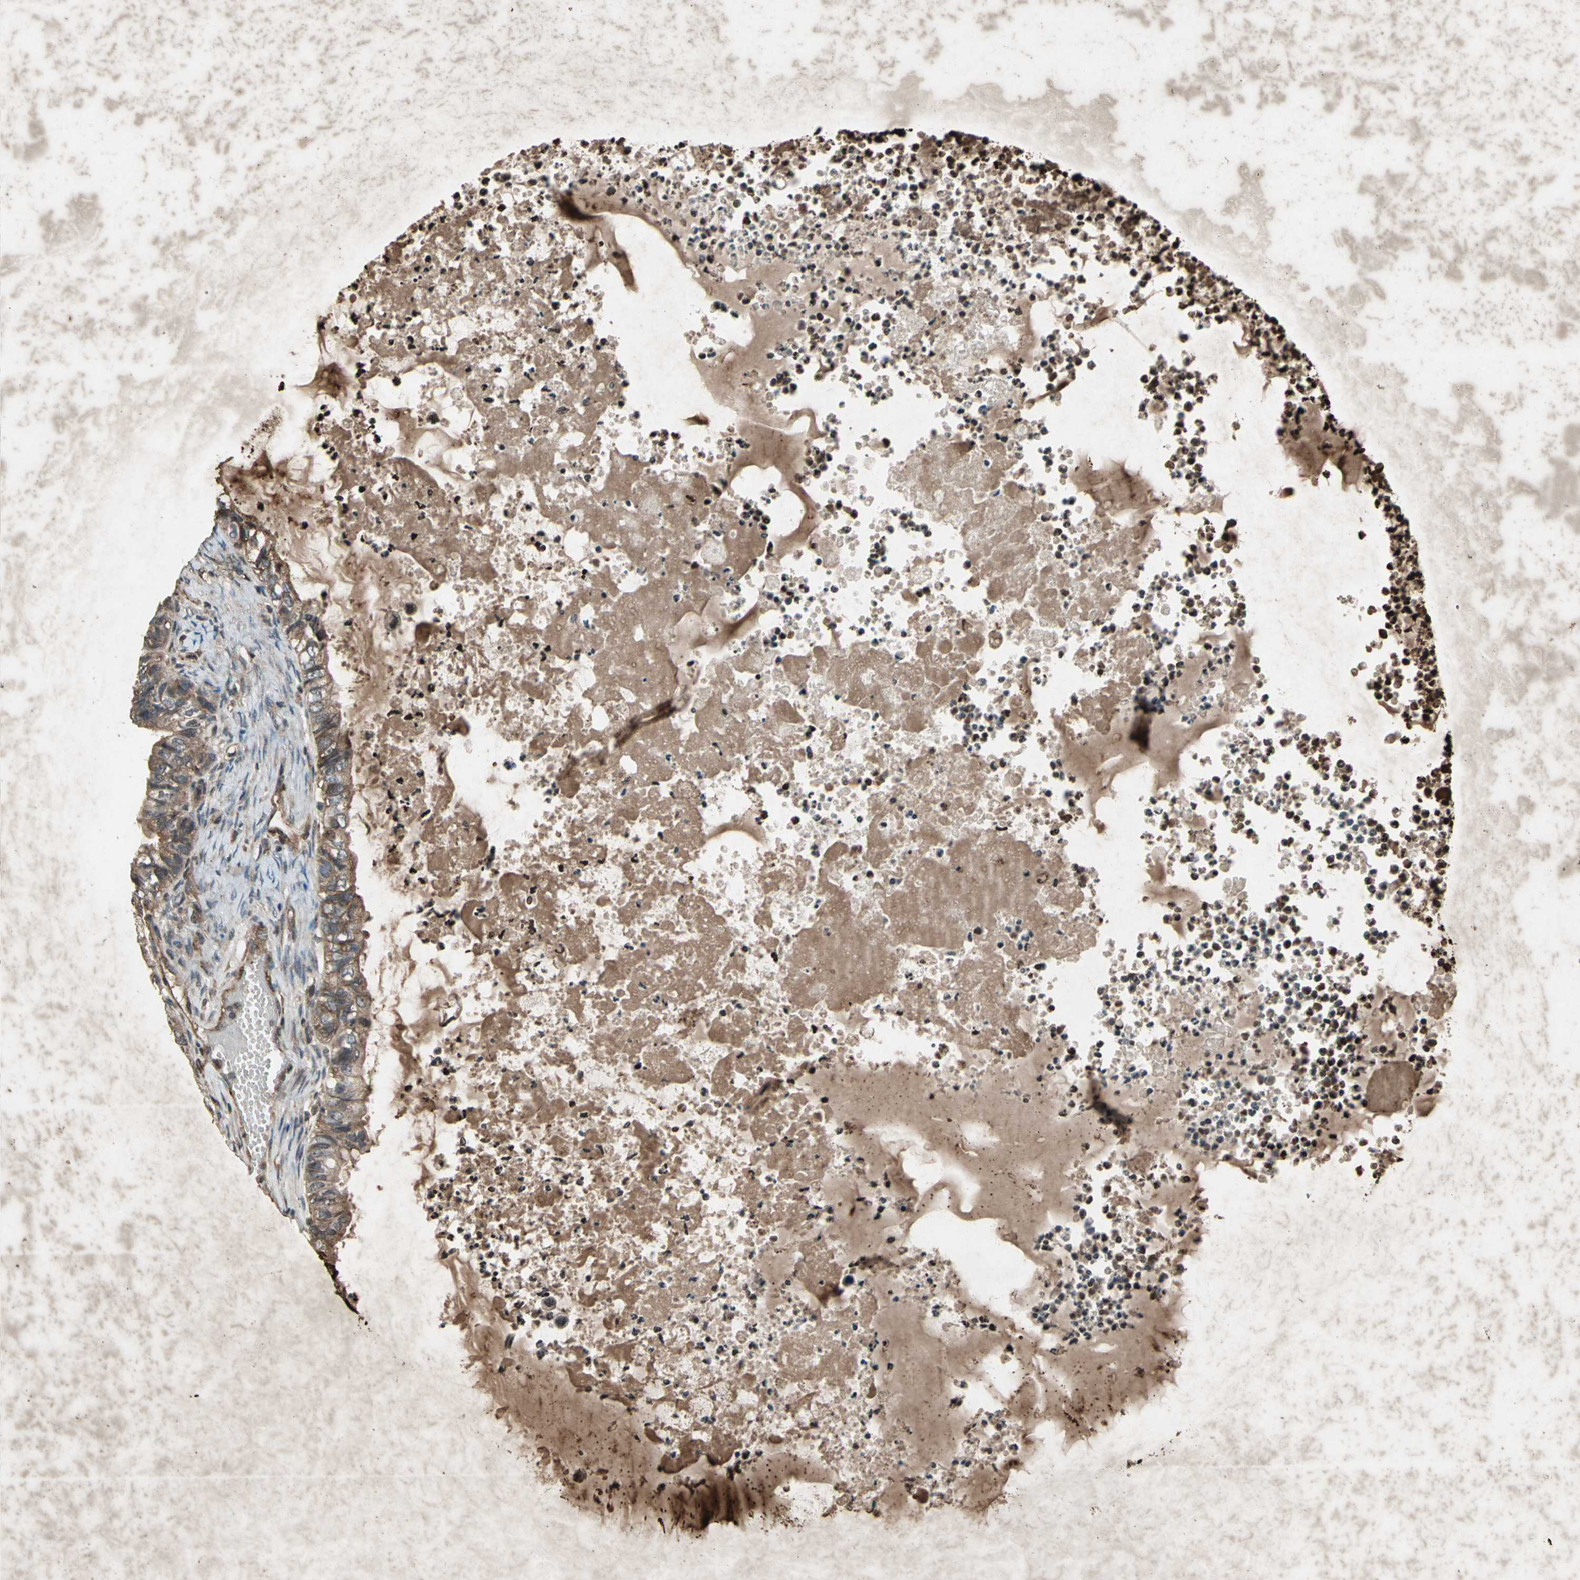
{"staining": {"intensity": "strong", "quantity": ">75%", "location": "cytoplasmic/membranous,nuclear"}, "tissue": "ovarian cancer", "cell_type": "Tumor cells", "image_type": "cancer", "snomed": [{"axis": "morphology", "description": "Cystadenocarcinoma, mucinous, NOS"}, {"axis": "topography", "description": "Ovary"}], "caption": "The immunohistochemical stain shows strong cytoplasmic/membranous and nuclear positivity in tumor cells of ovarian cancer (mucinous cystadenocarcinoma) tissue.", "gene": "SEPTIN4", "patient": {"sex": "female", "age": 80}}